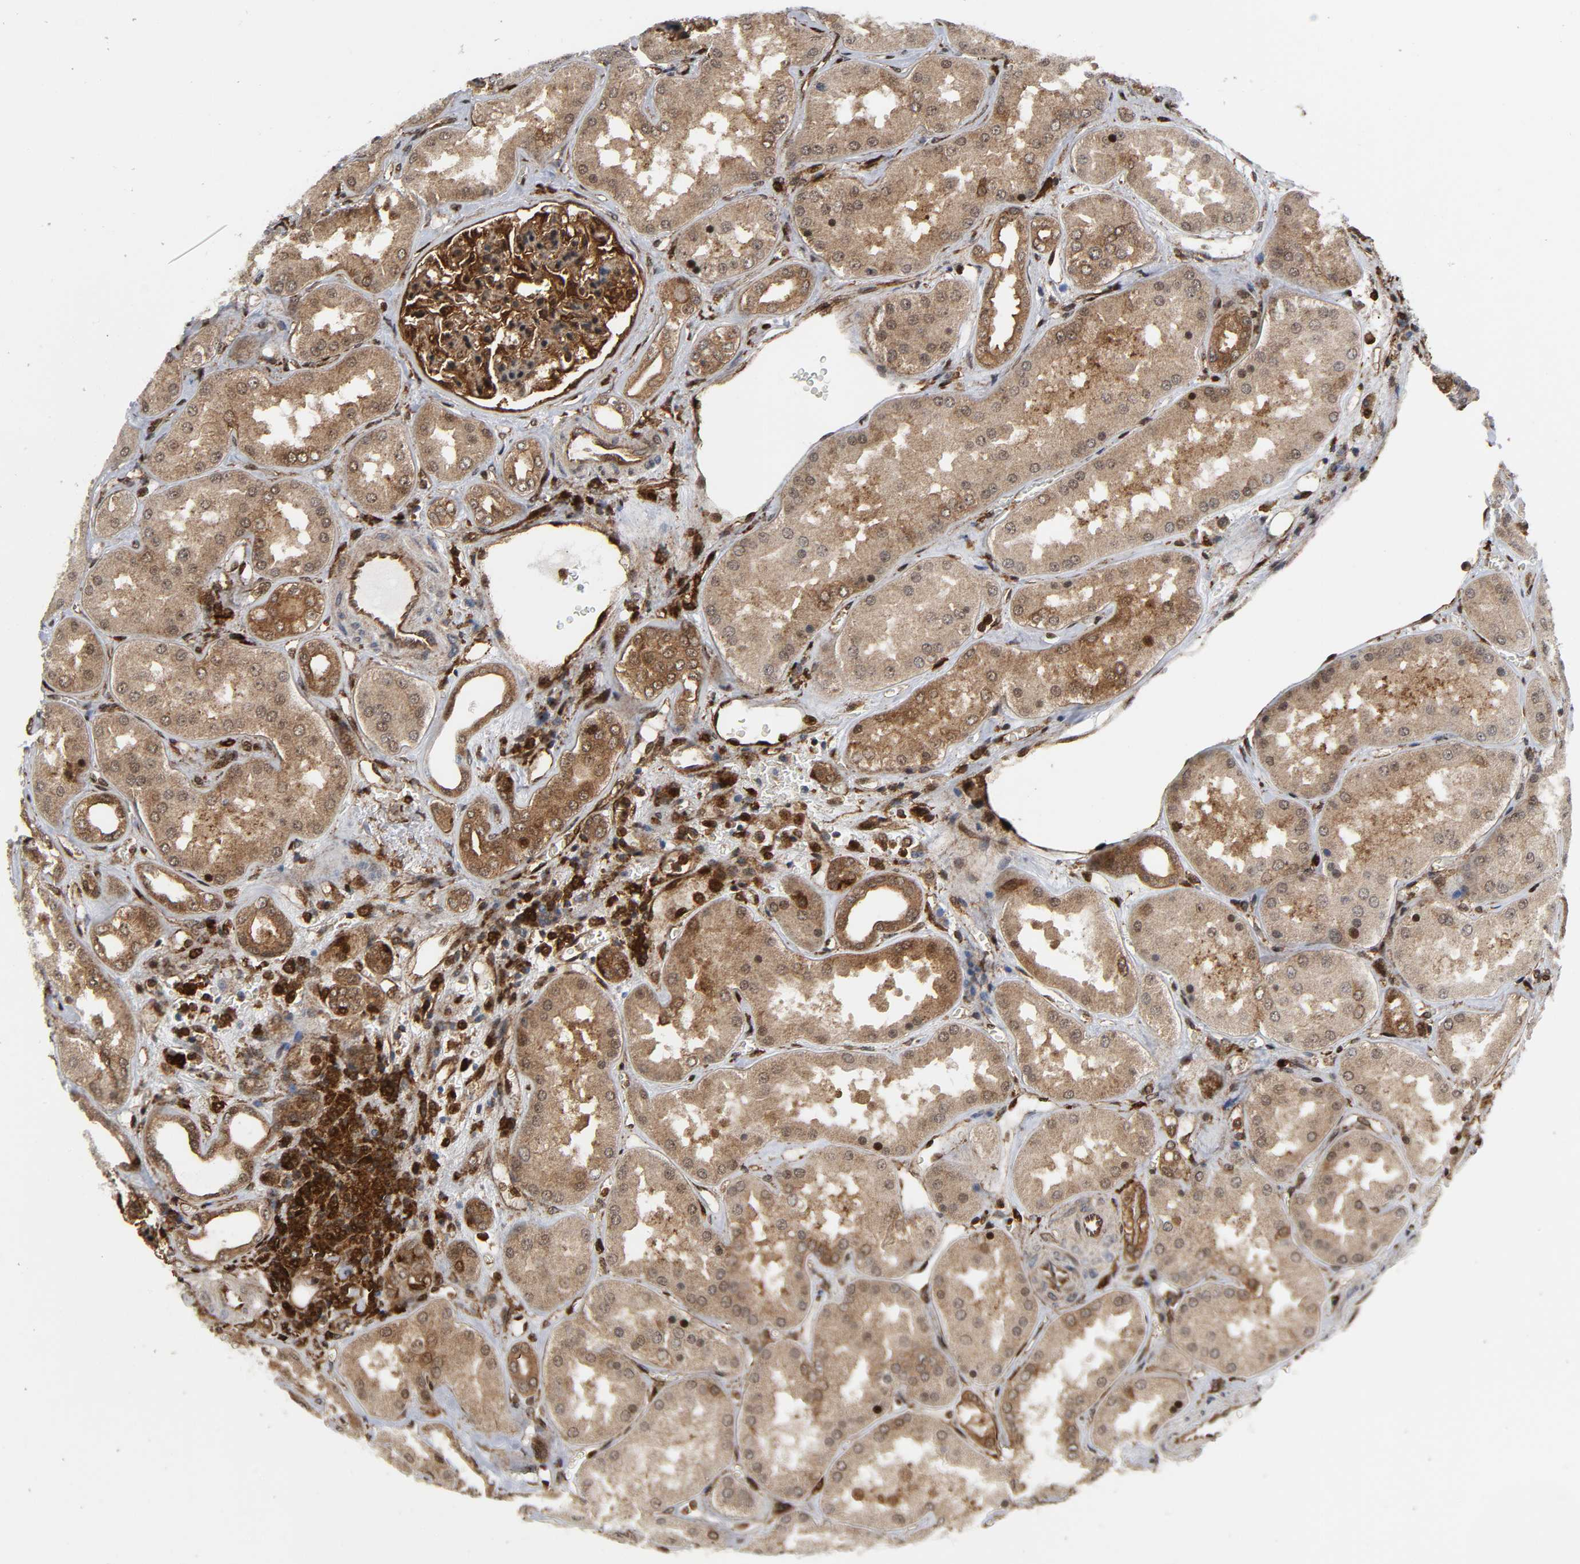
{"staining": {"intensity": "strong", "quantity": "25%-75%", "location": "cytoplasmic/membranous,nuclear"}, "tissue": "kidney", "cell_type": "Cells in glomeruli", "image_type": "normal", "snomed": [{"axis": "morphology", "description": "Normal tissue, NOS"}, {"axis": "topography", "description": "Kidney"}], "caption": "Human kidney stained with a brown dye shows strong cytoplasmic/membranous,nuclear positive staining in about 25%-75% of cells in glomeruli.", "gene": "MAPK1", "patient": {"sex": "female", "age": 56}}